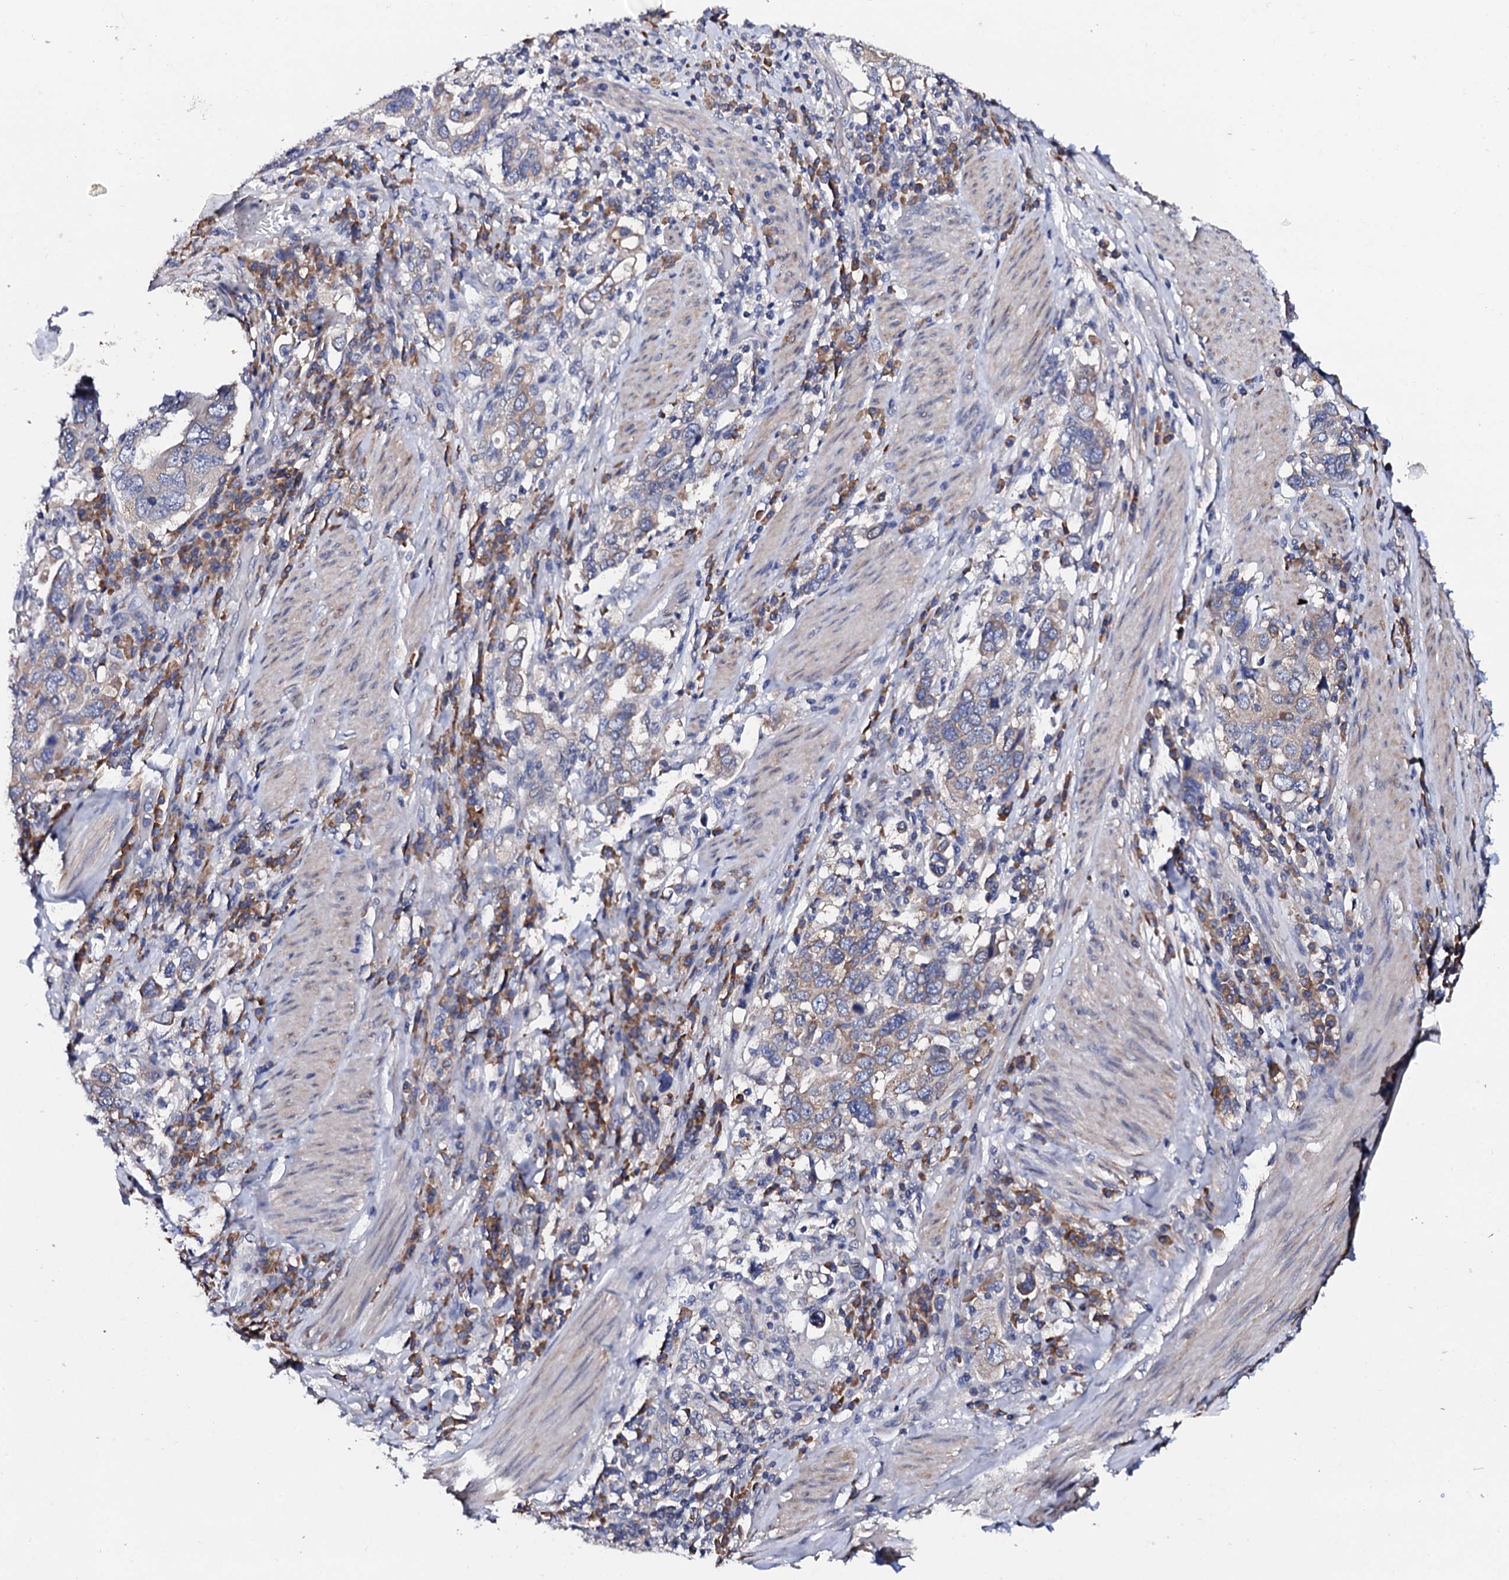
{"staining": {"intensity": "moderate", "quantity": "25%-75%", "location": "cytoplasmic/membranous"}, "tissue": "stomach cancer", "cell_type": "Tumor cells", "image_type": "cancer", "snomed": [{"axis": "morphology", "description": "Adenocarcinoma, NOS"}, {"axis": "topography", "description": "Stomach, upper"}], "caption": "Tumor cells exhibit moderate cytoplasmic/membranous positivity in approximately 25%-75% of cells in stomach cancer.", "gene": "NUP58", "patient": {"sex": "male", "age": 62}}